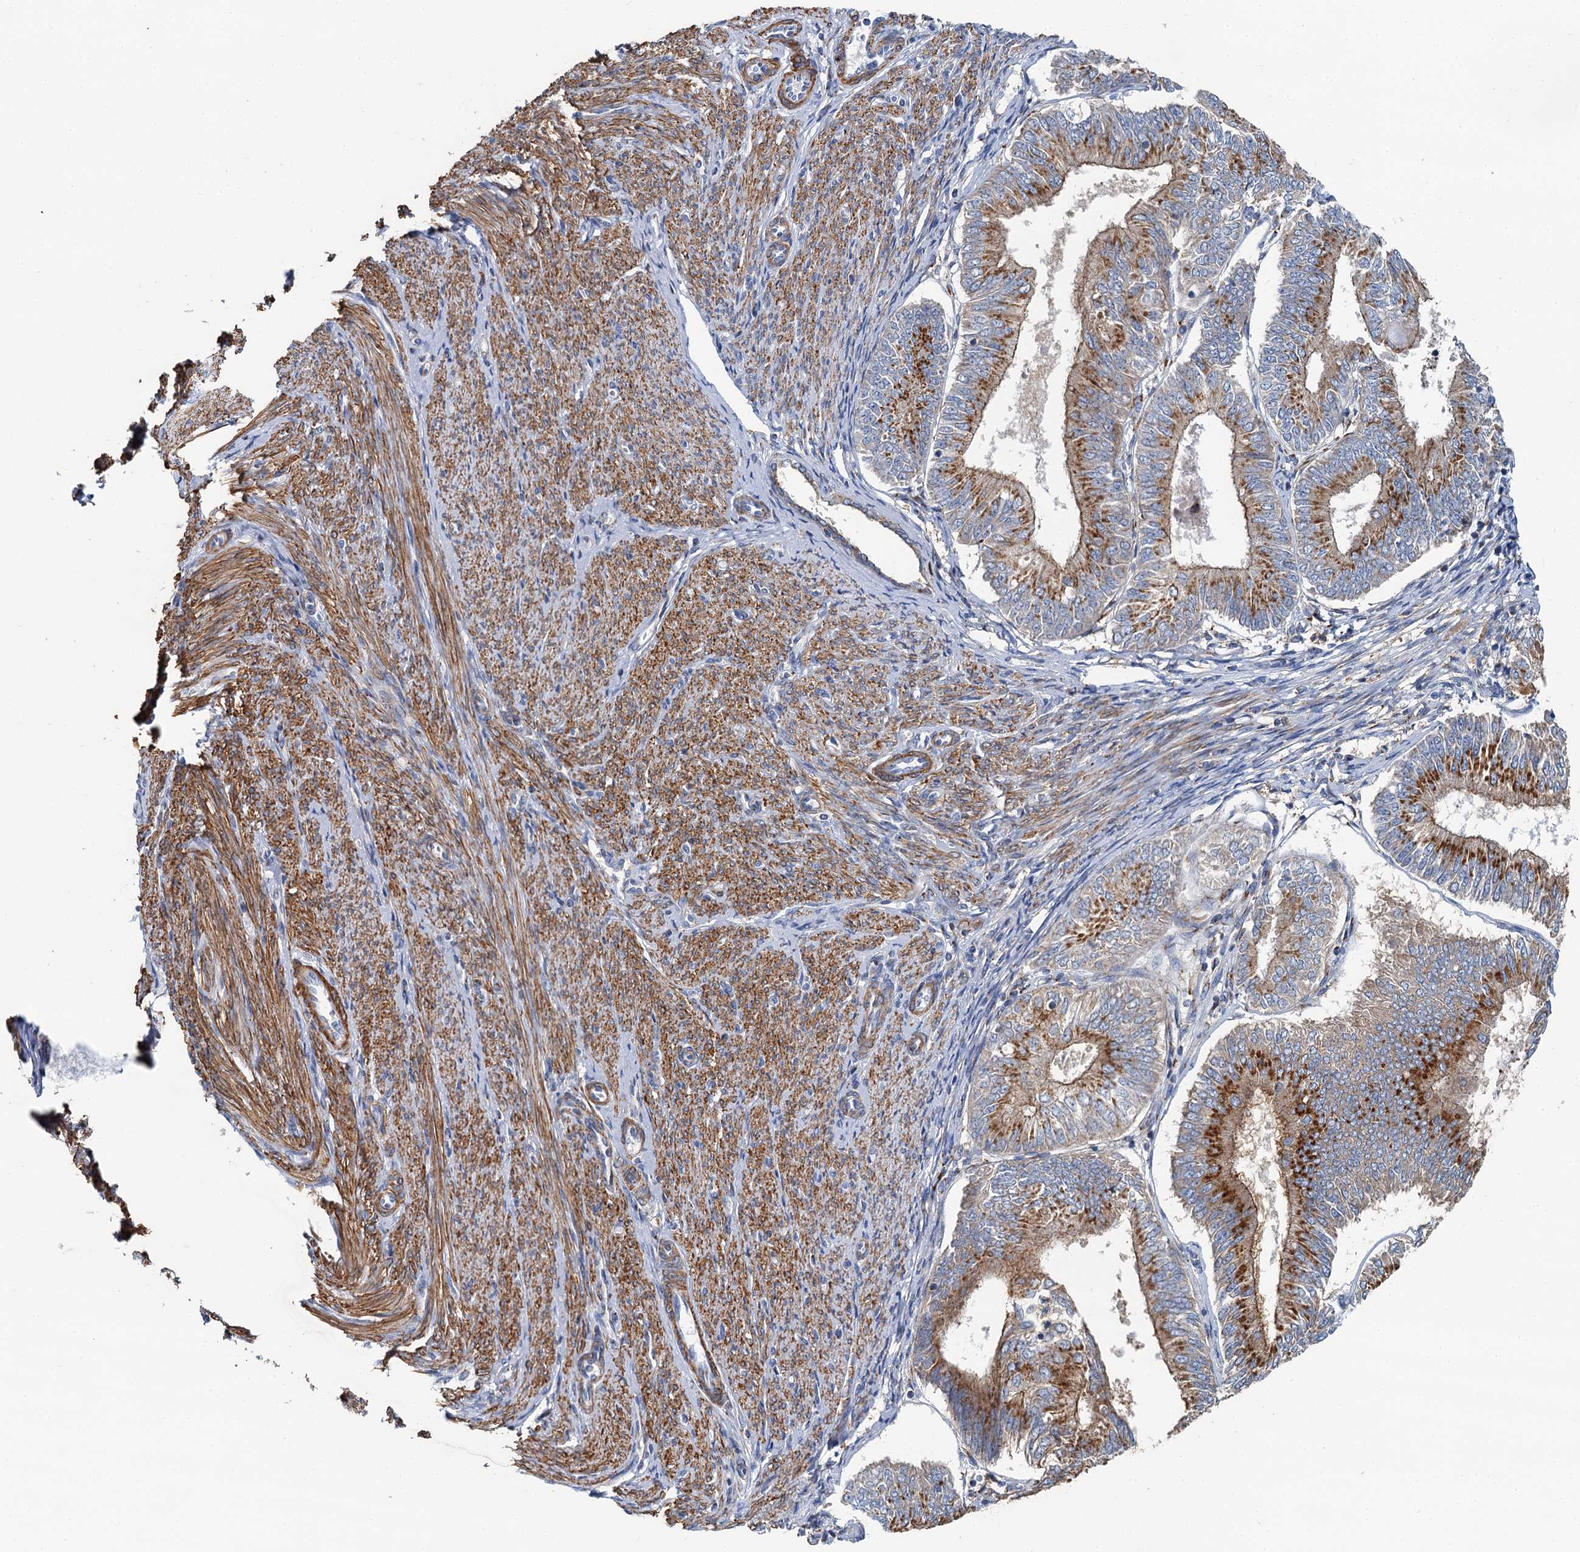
{"staining": {"intensity": "strong", "quantity": ">75%", "location": "cytoplasmic/membranous"}, "tissue": "endometrial cancer", "cell_type": "Tumor cells", "image_type": "cancer", "snomed": [{"axis": "morphology", "description": "Adenocarcinoma, NOS"}, {"axis": "topography", "description": "Endometrium"}], "caption": "Brown immunohistochemical staining in endometrial cancer exhibits strong cytoplasmic/membranous staining in about >75% of tumor cells.", "gene": "BET1L", "patient": {"sex": "female", "age": 58}}